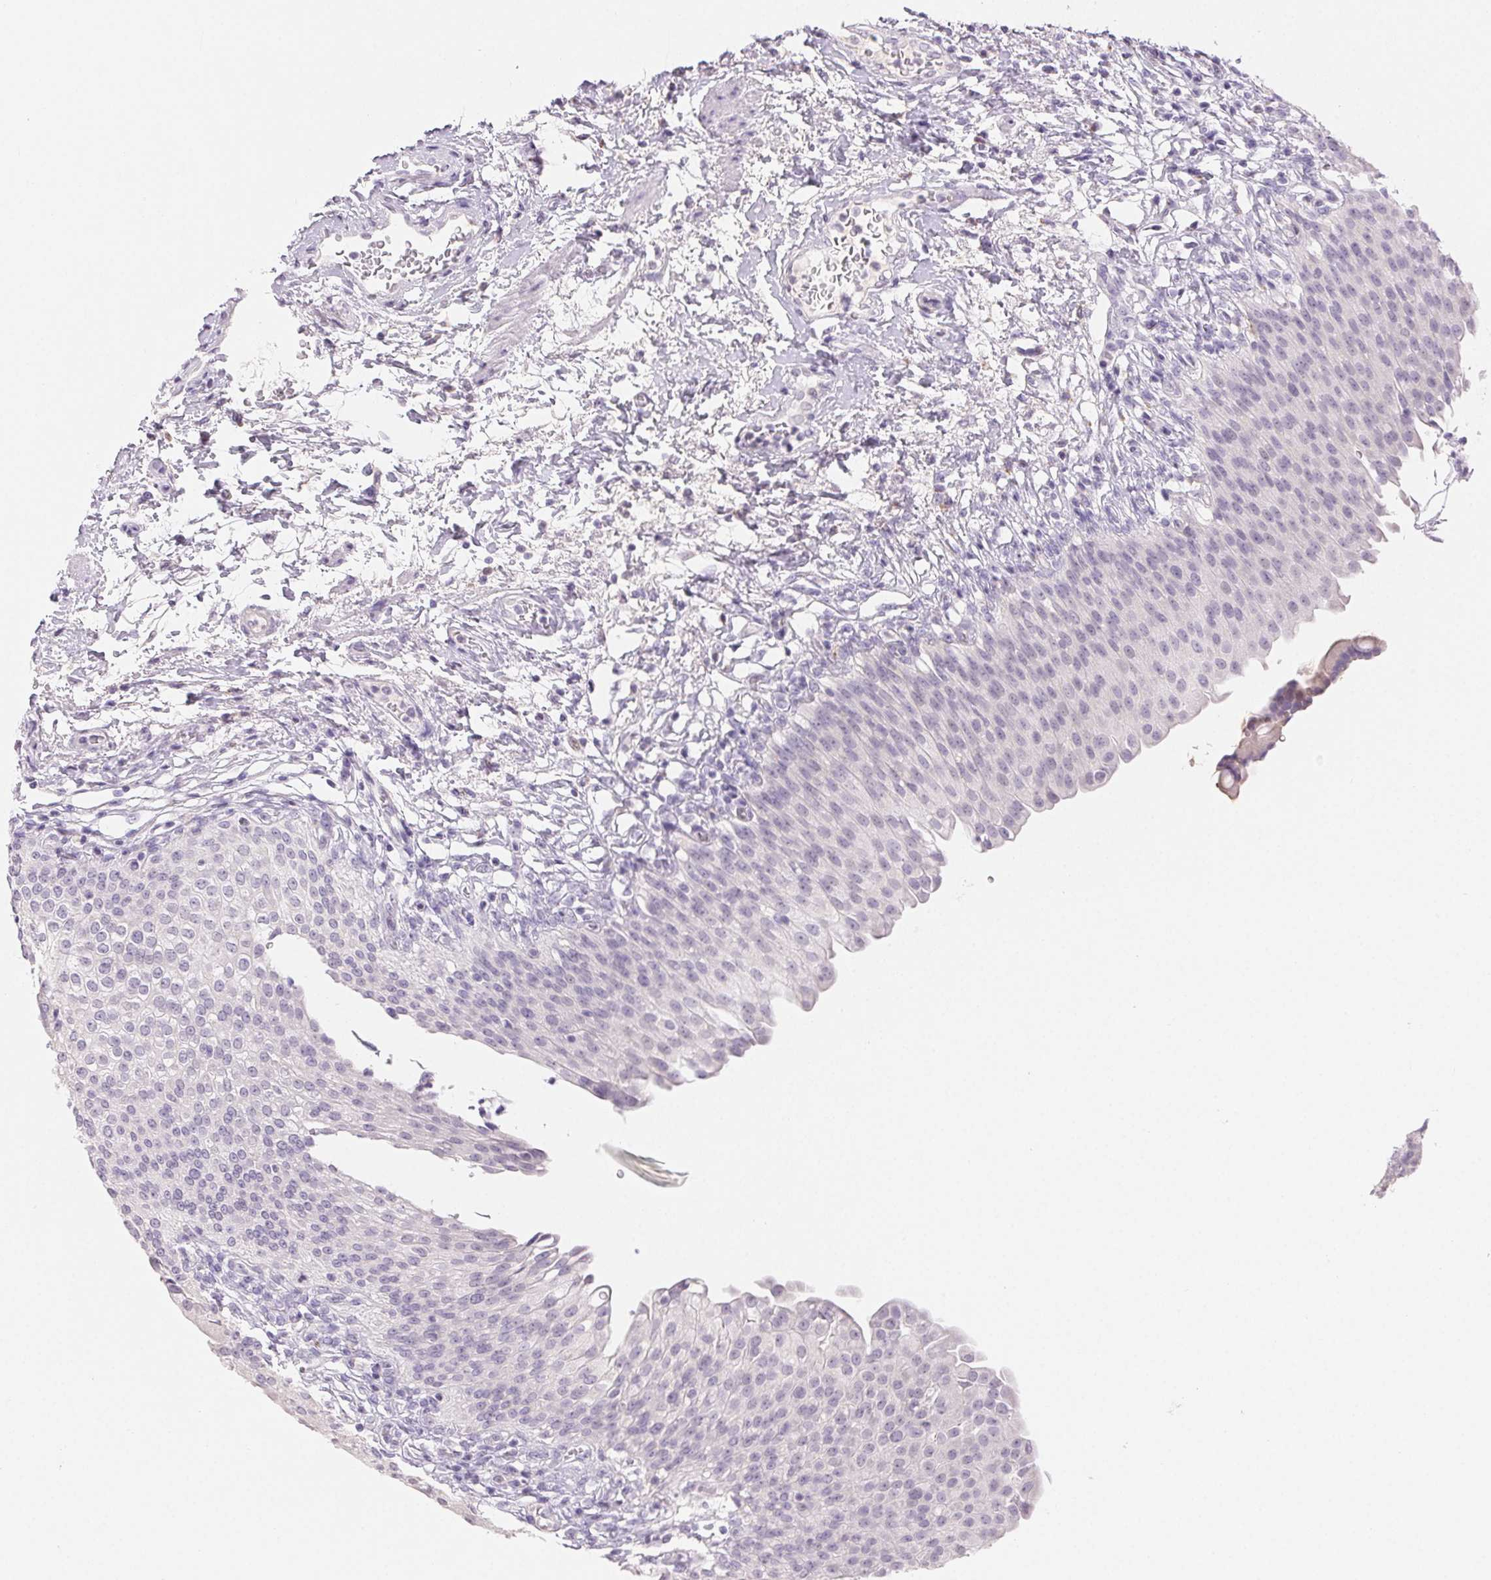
{"staining": {"intensity": "negative", "quantity": "none", "location": "none"}, "tissue": "urinary bladder", "cell_type": "Urothelial cells", "image_type": "normal", "snomed": [{"axis": "morphology", "description": "Normal tissue, NOS"}, {"axis": "topography", "description": "Urinary bladder"}, {"axis": "topography", "description": "Peripheral nerve tissue"}], "caption": "The micrograph shows no significant positivity in urothelial cells of urinary bladder. (DAB immunohistochemistry (IHC) visualized using brightfield microscopy, high magnification).", "gene": "BPIFB2", "patient": {"sex": "female", "age": 60}}